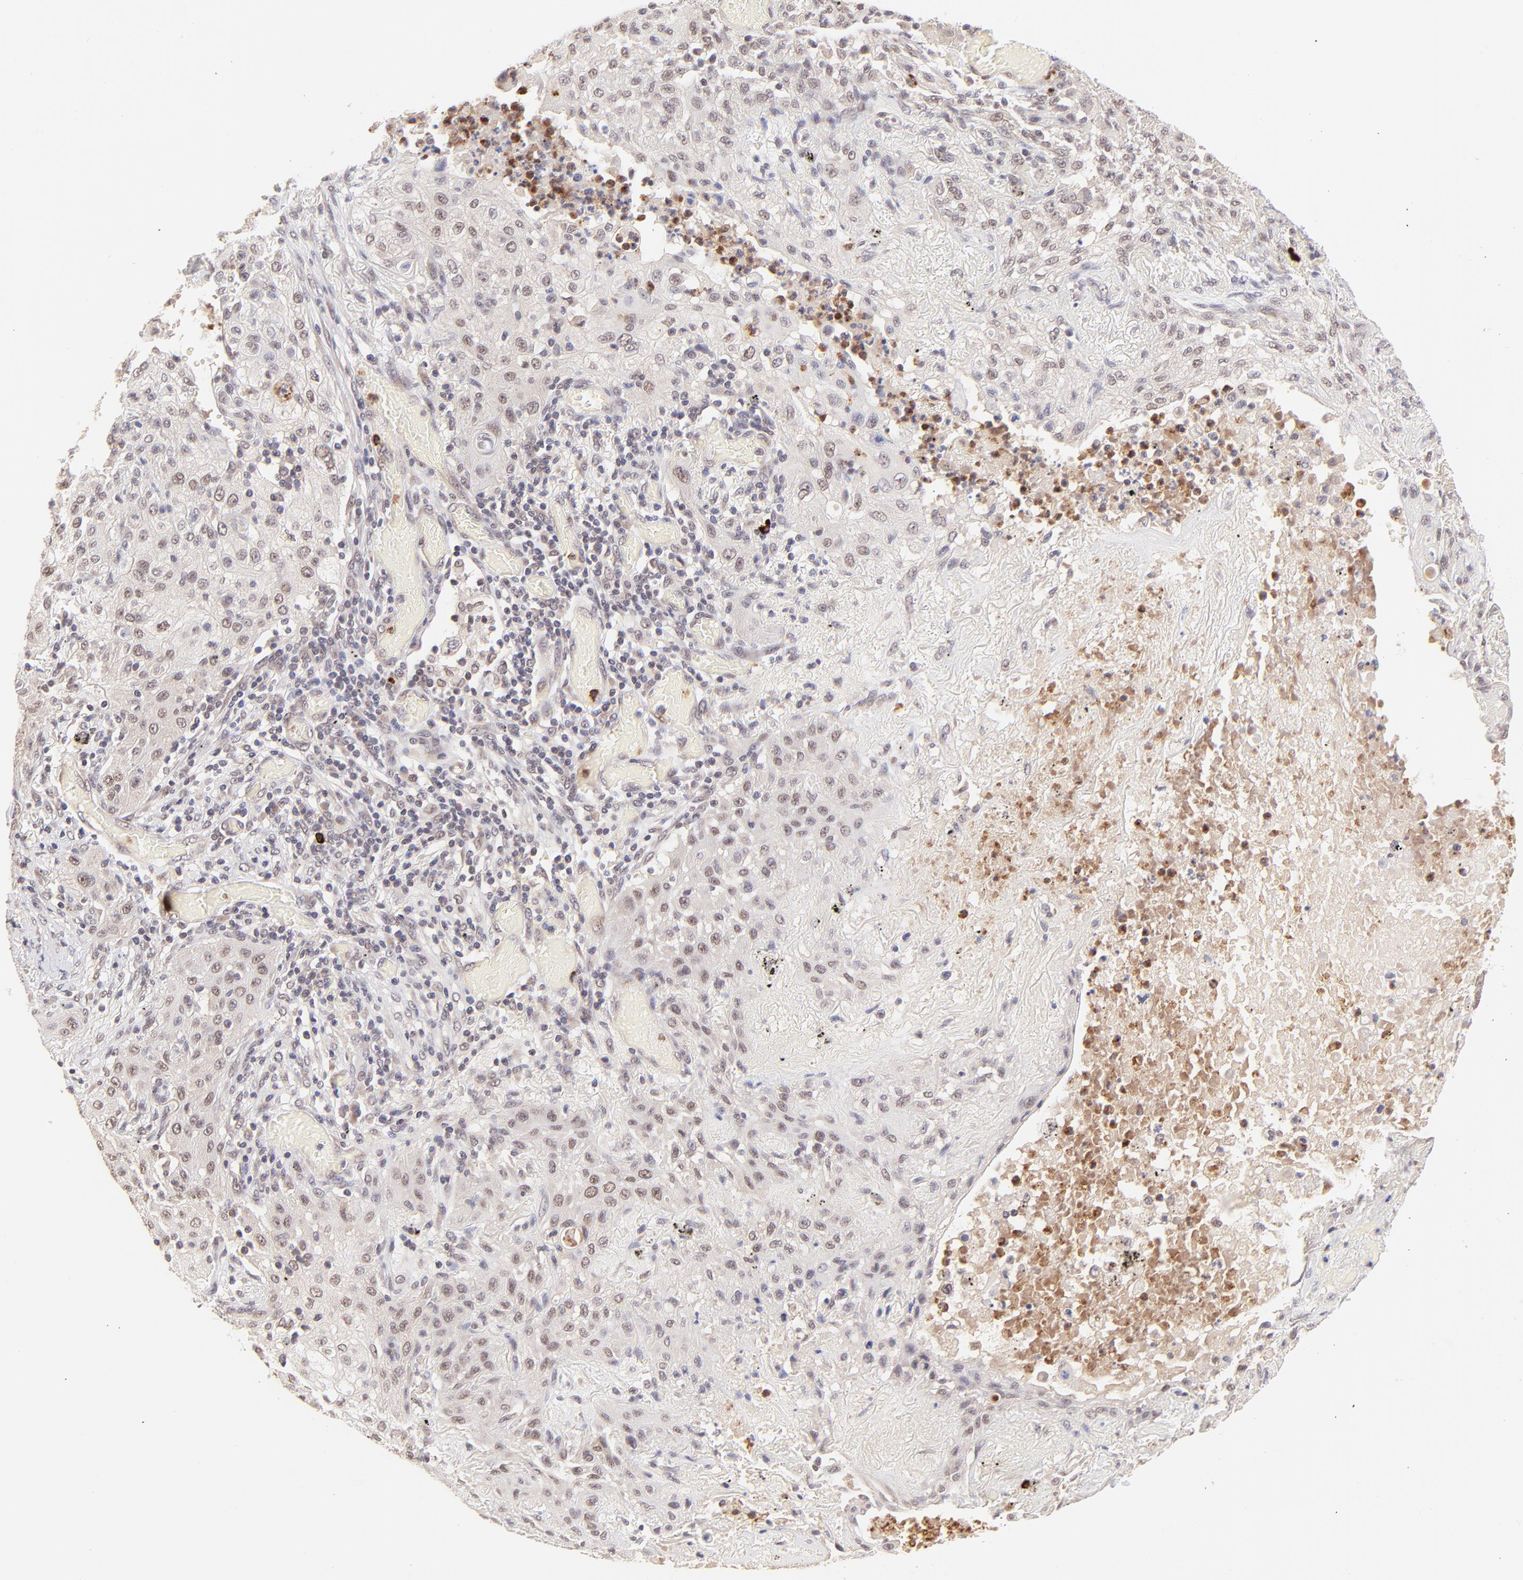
{"staining": {"intensity": "weak", "quantity": "<25%", "location": "nuclear"}, "tissue": "lung cancer", "cell_type": "Tumor cells", "image_type": "cancer", "snomed": [{"axis": "morphology", "description": "Squamous cell carcinoma, NOS"}, {"axis": "topography", "description": "Lung"}], "caption": "Lung cancer stained for a protein using IHC demonstrates no expression tumor cells.", "gene": "MED12", "patient": {"sex": "female", "age": 47}}